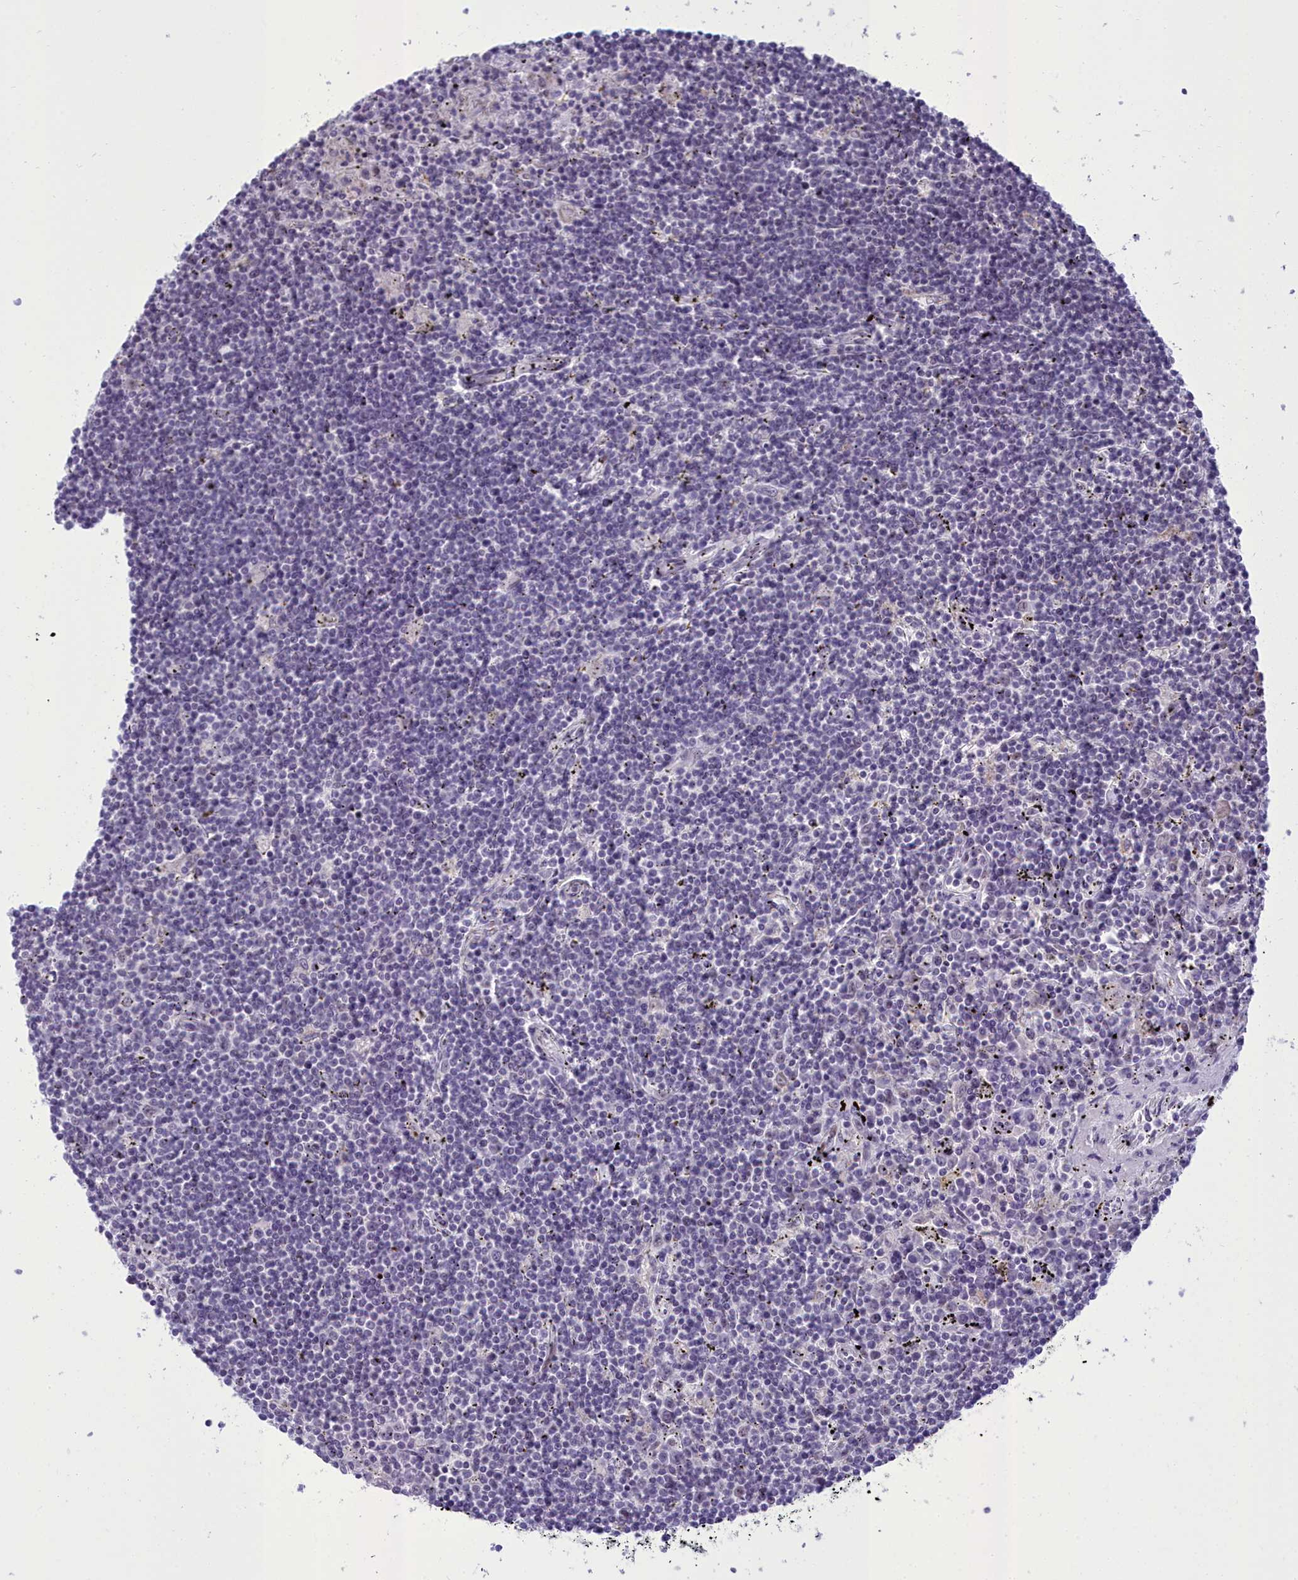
{"staining": {"intensity": "negative", "quantity": "none", "location": "none"}, "tissue": "lymphoma", "cell_type": "Tumor cells", "image_type": "cancer", "snomed": [{"axis": "morphology", "description": "Malignant lymphoma, non-Hodgkin's type, Low grade"}, {"axis": "topography", "description": "Spleen"}], "caption": "This image is of lymphoma stained with IHC to label a protein in brown with the nuclei are counter-stained blue. There is no staining in tumor cells.", "gene": "CEACAM19", "patient": {"sex": "male", "age": 76}}